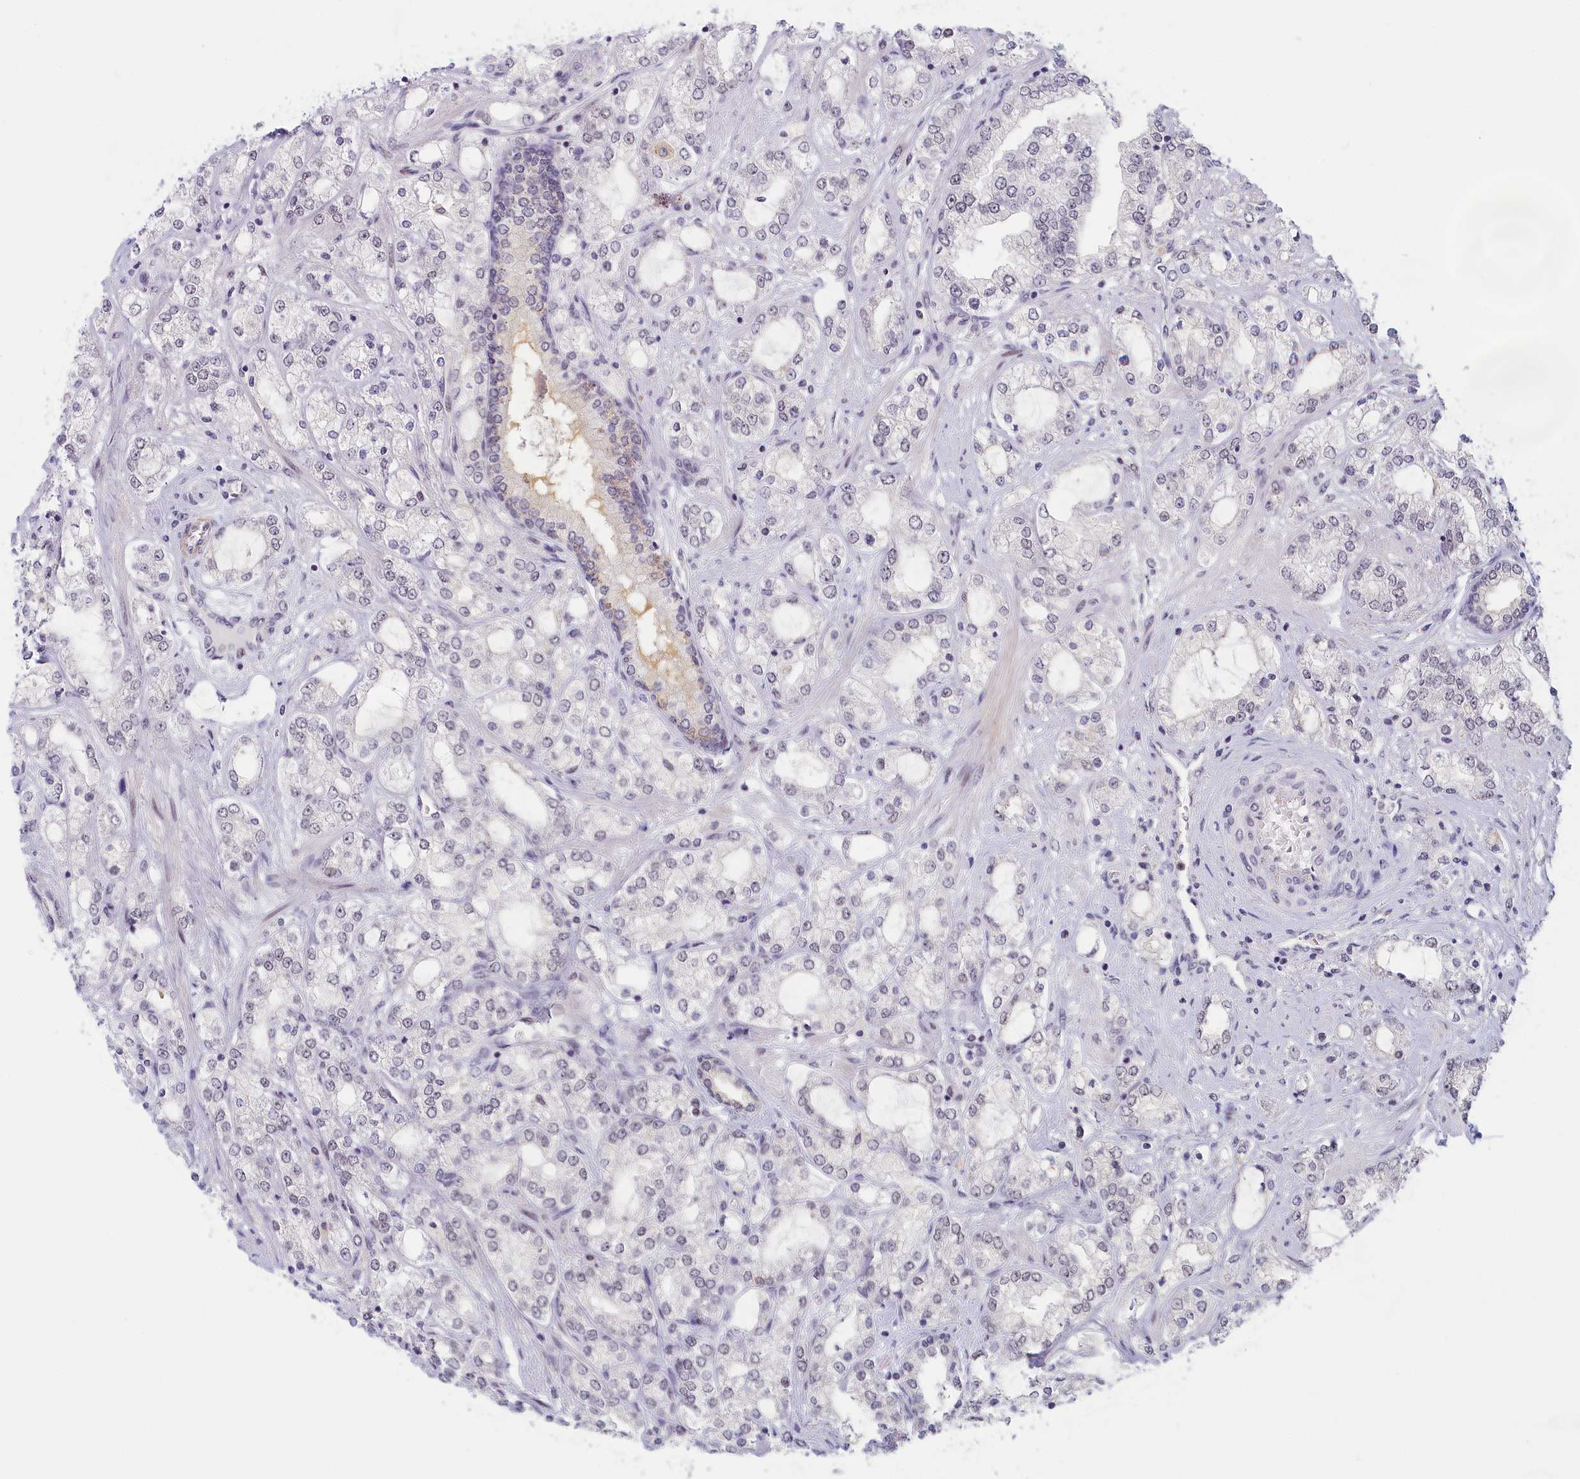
{"staining": {"intensity": "negative", "quantity": "none", "location": "none"}, "tissue": "prostate cancer", "cell_type": "Tumor cells", "image_type": "cancer", "snomed": [{"axis": "morphology", "description": "Adenocarcinoma, High grade"}, {"axis": "topography", "description": "Prostate"}], "caption": "The immunohistochemistry image has no significant staining in tumor cells of prostate adenocarcinoma (high-grade) tissue. (DAB immunohistochemistry visualized using brightfield microscopy, high magnification).", "gene": "SEC31B", "patient": {"sex": "male", "age": 64}}